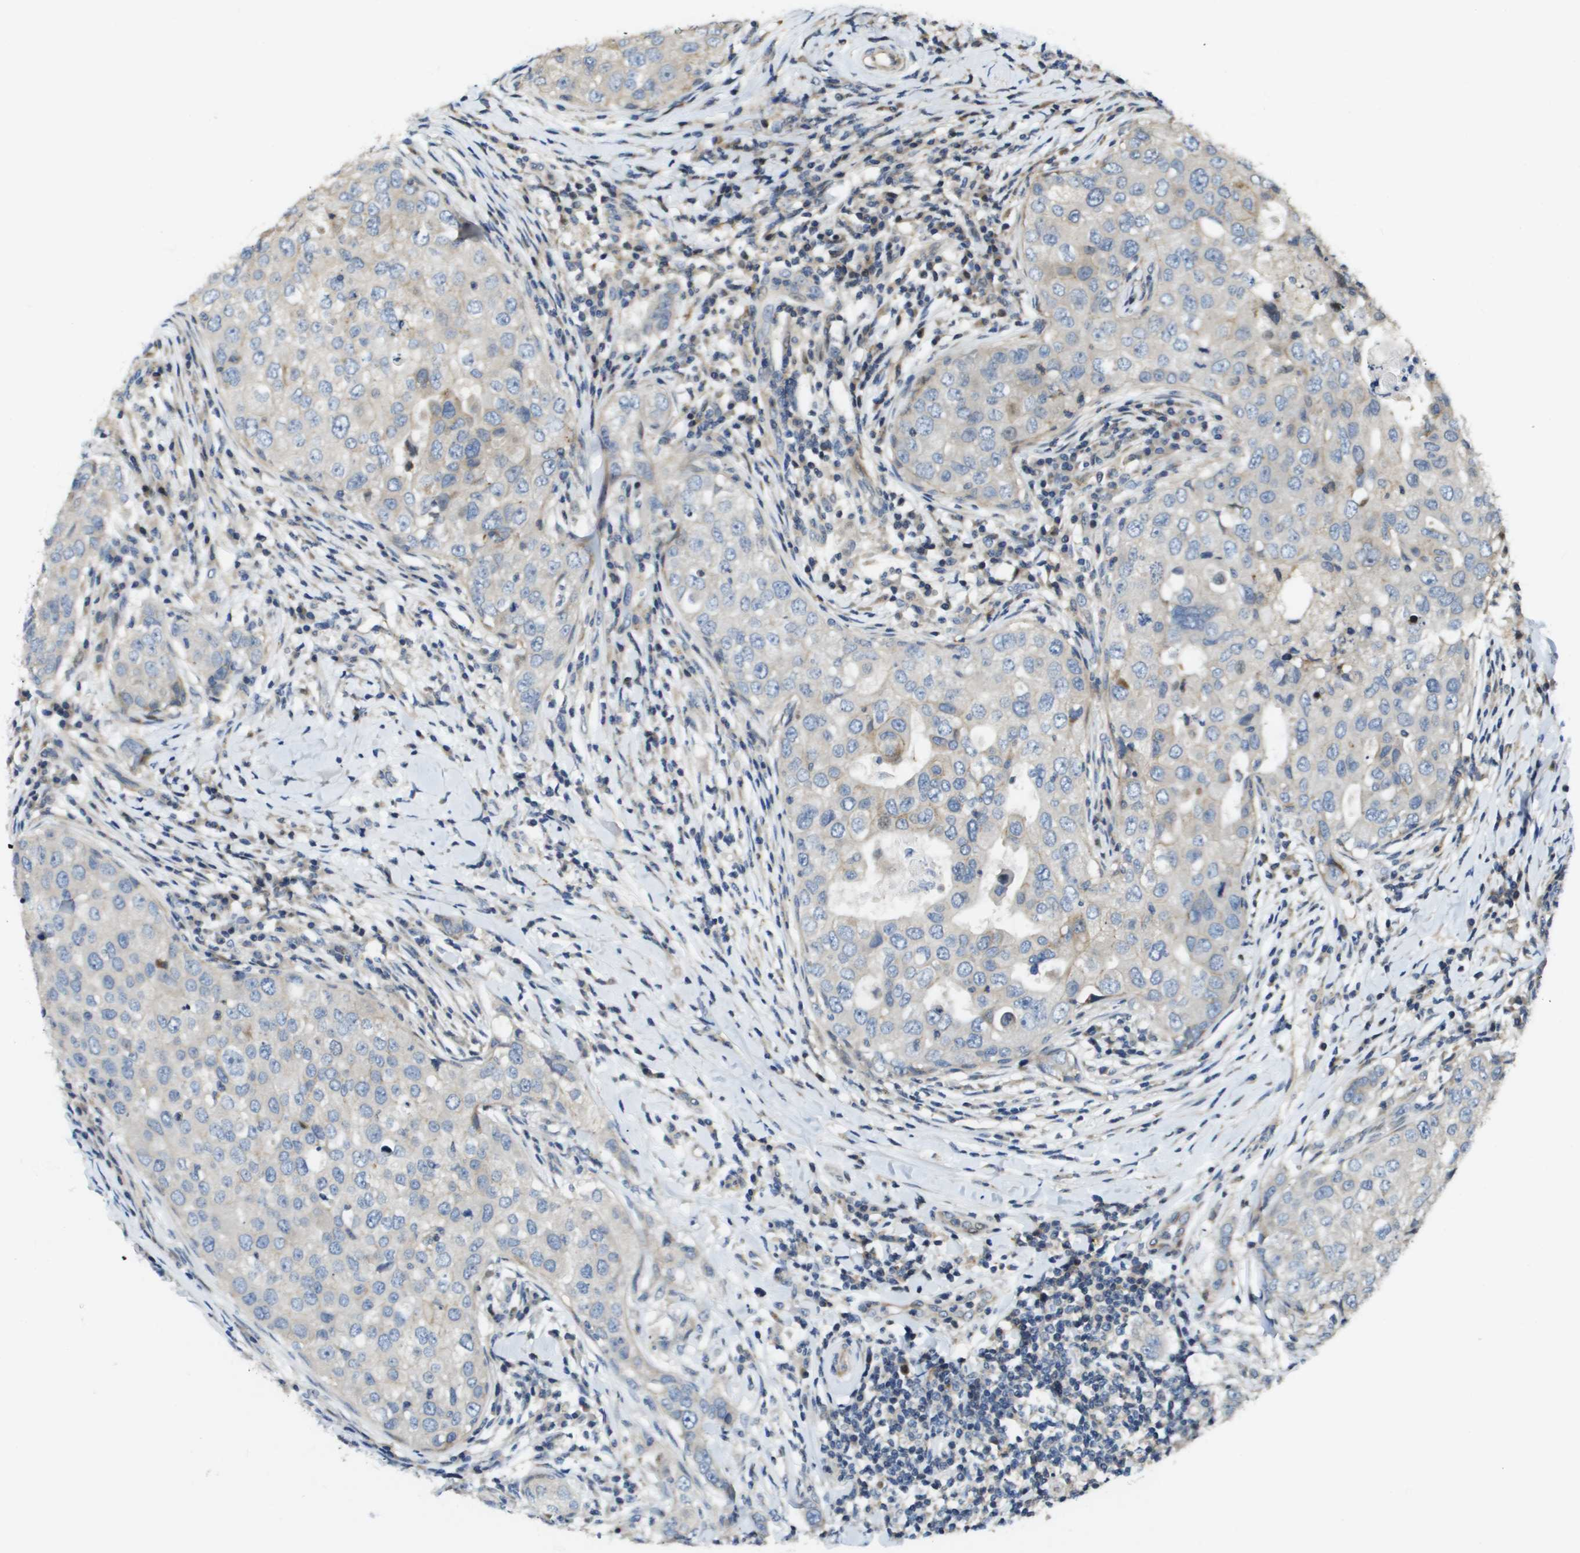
{"staining": {"intensity": "negative", "quantity": "none", "location": "none"}, "tissue": "breast cancer", "cell_type": "Tumor cells", "image_type": "cancer", "snomed": [{"axis": "morphology", "description": "Duct carcinoma"}, {"axis": "topography", "description": "Breast"}], "caption": "Immunohistochemistry (IHC) image of neoplastic tissue: breast cancer (intraductal carcinoma) stained with DAB (3,3'-diaminobenzidine) reveals no significant protein staining in tumor cells.", "gene": "SCN4B", "patient": {"sex": "female", "age": 27}}